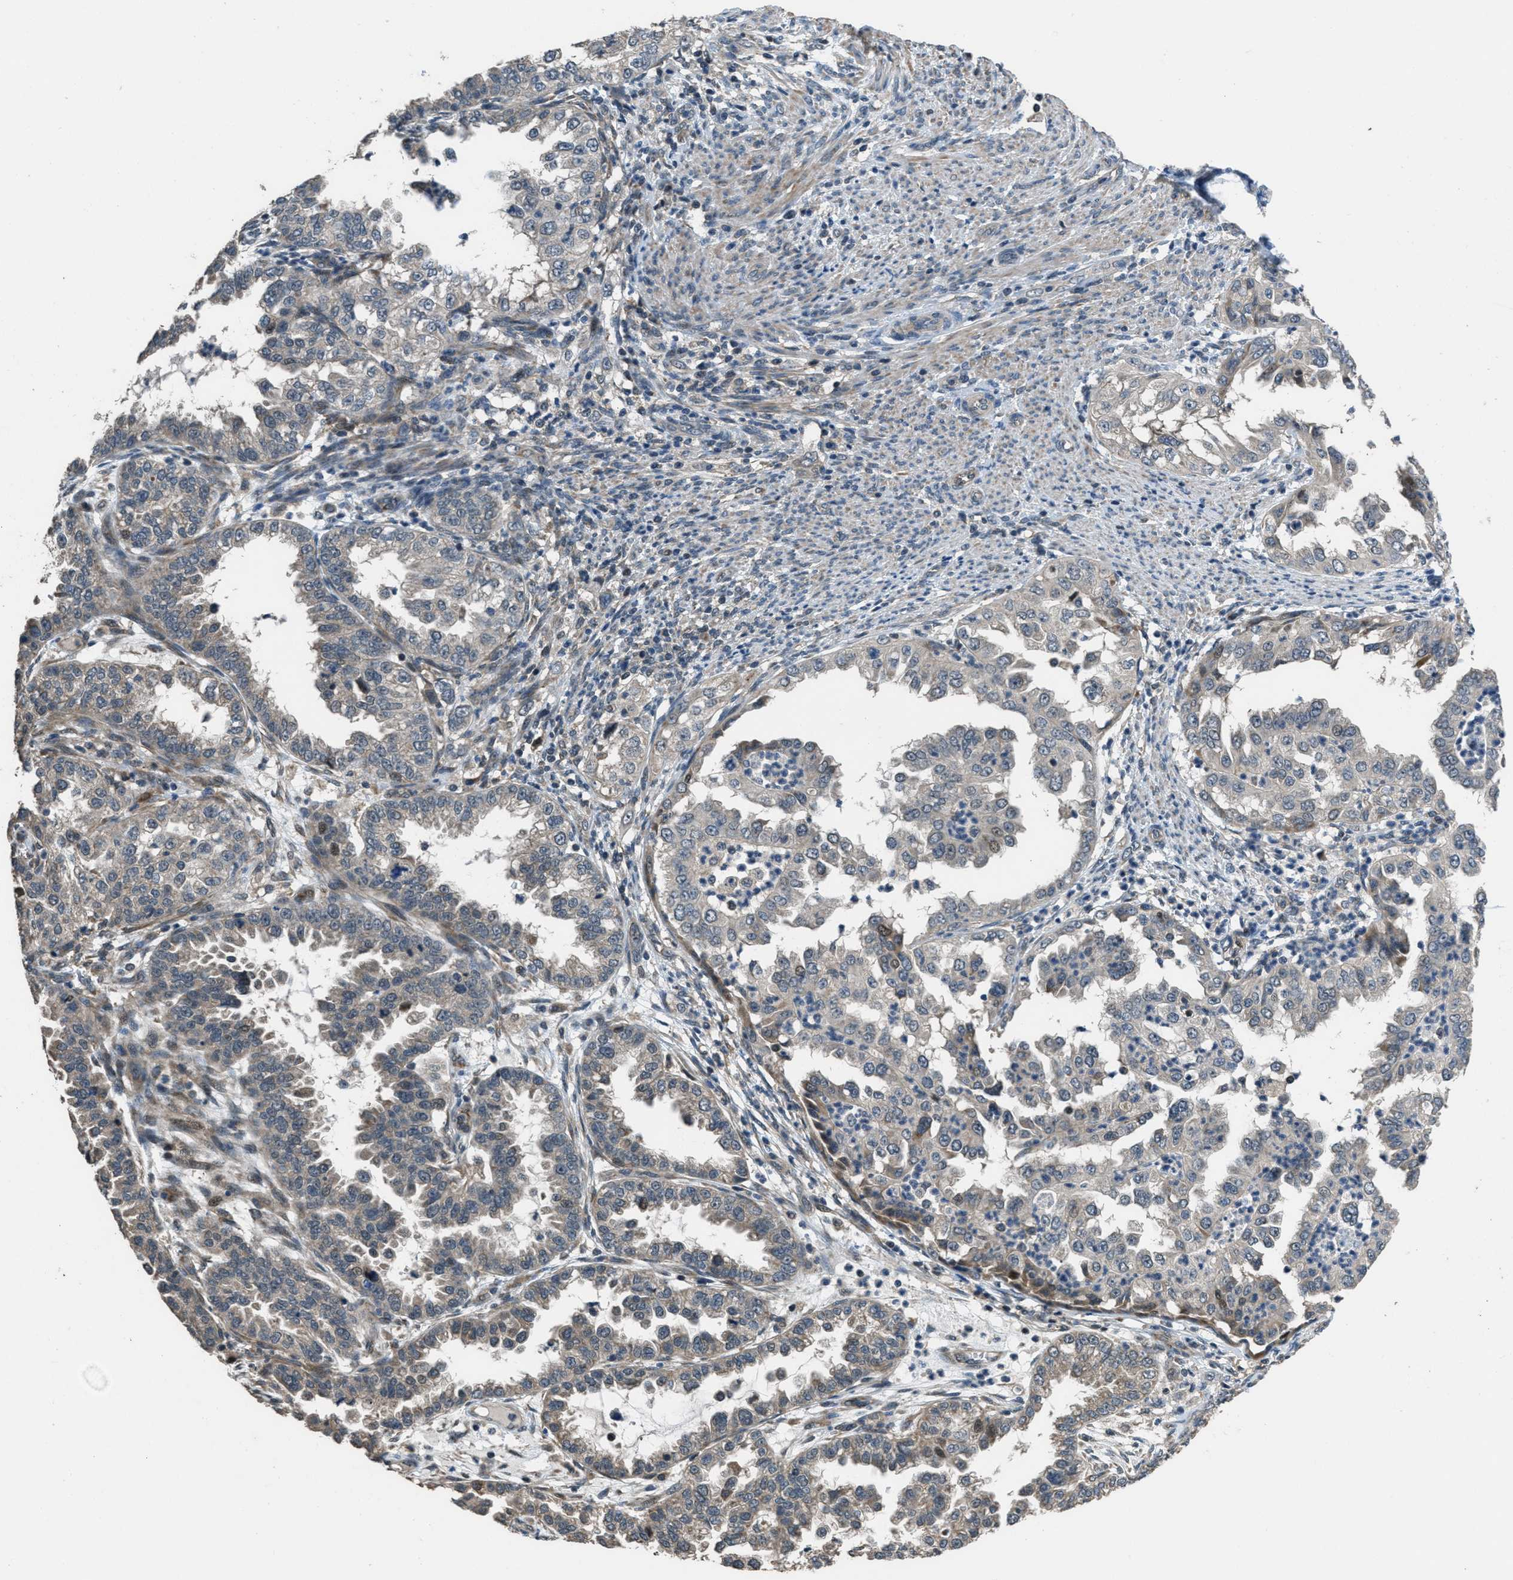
{"staining": {"intensity": "weak", "quantity": "<25%", "location": "cytoplasmic/membranous,nuclear"}, "tissue": "endometrial cancer", "cell_type": "Tumor cells", "image_type": "cancer", "snomed": [{"axis": "morphology", "description": "Adenocarcinoma, NOS"}, {"axis": "topography", "description": "Endometrium"}], "caption": "A high-resolution photomicrograph shows immunohistochemistry staining of endometrial cancer, which reveals no significant expression in tumor cells. (IHC, brightfield microscopy, high magnification).", "gene": "NAT1", "patient": {"sex": "female", "age": 85}}